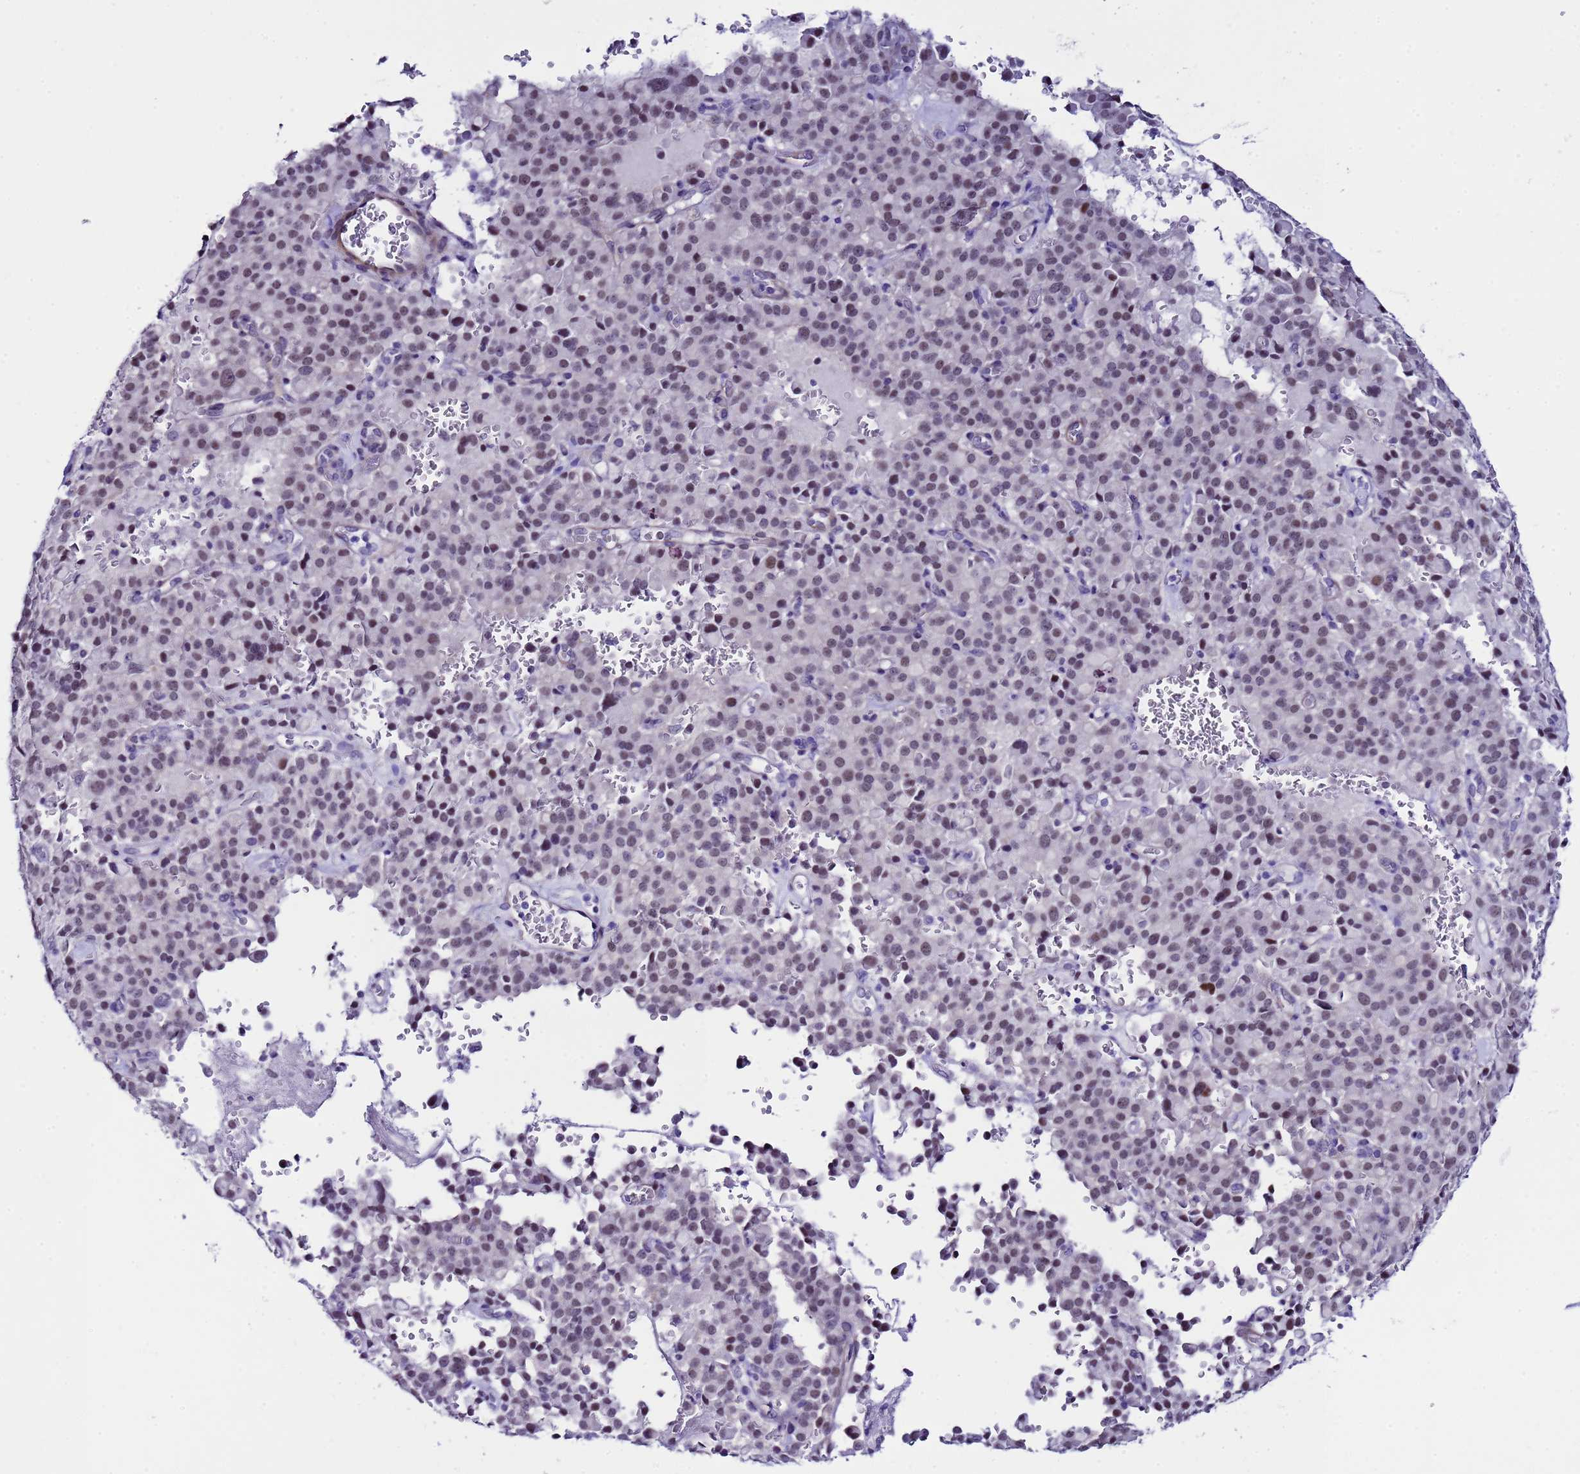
{"staining": {"intensity": "moderate", "quantity": ">75%", "location": "nuclear"}, "tissue": "pancreatic cancer", "cell_type": "Tumor cells", "image_type": "cancer", "snomed": [{"axis": "morphology", "description": "Adenocarcinoma, NOS"}, {"axis": "topography", "description": "Pancreas"}], "caption": "Immunohistochemistry (IHC) of human adenocarcinoma (pancreatic) reveals medium levels of moderate nuclear positivity in approximately >75% of tumor cells.", "gene": "BCL7A", "patient": {"sex": "male", "age": 65}}